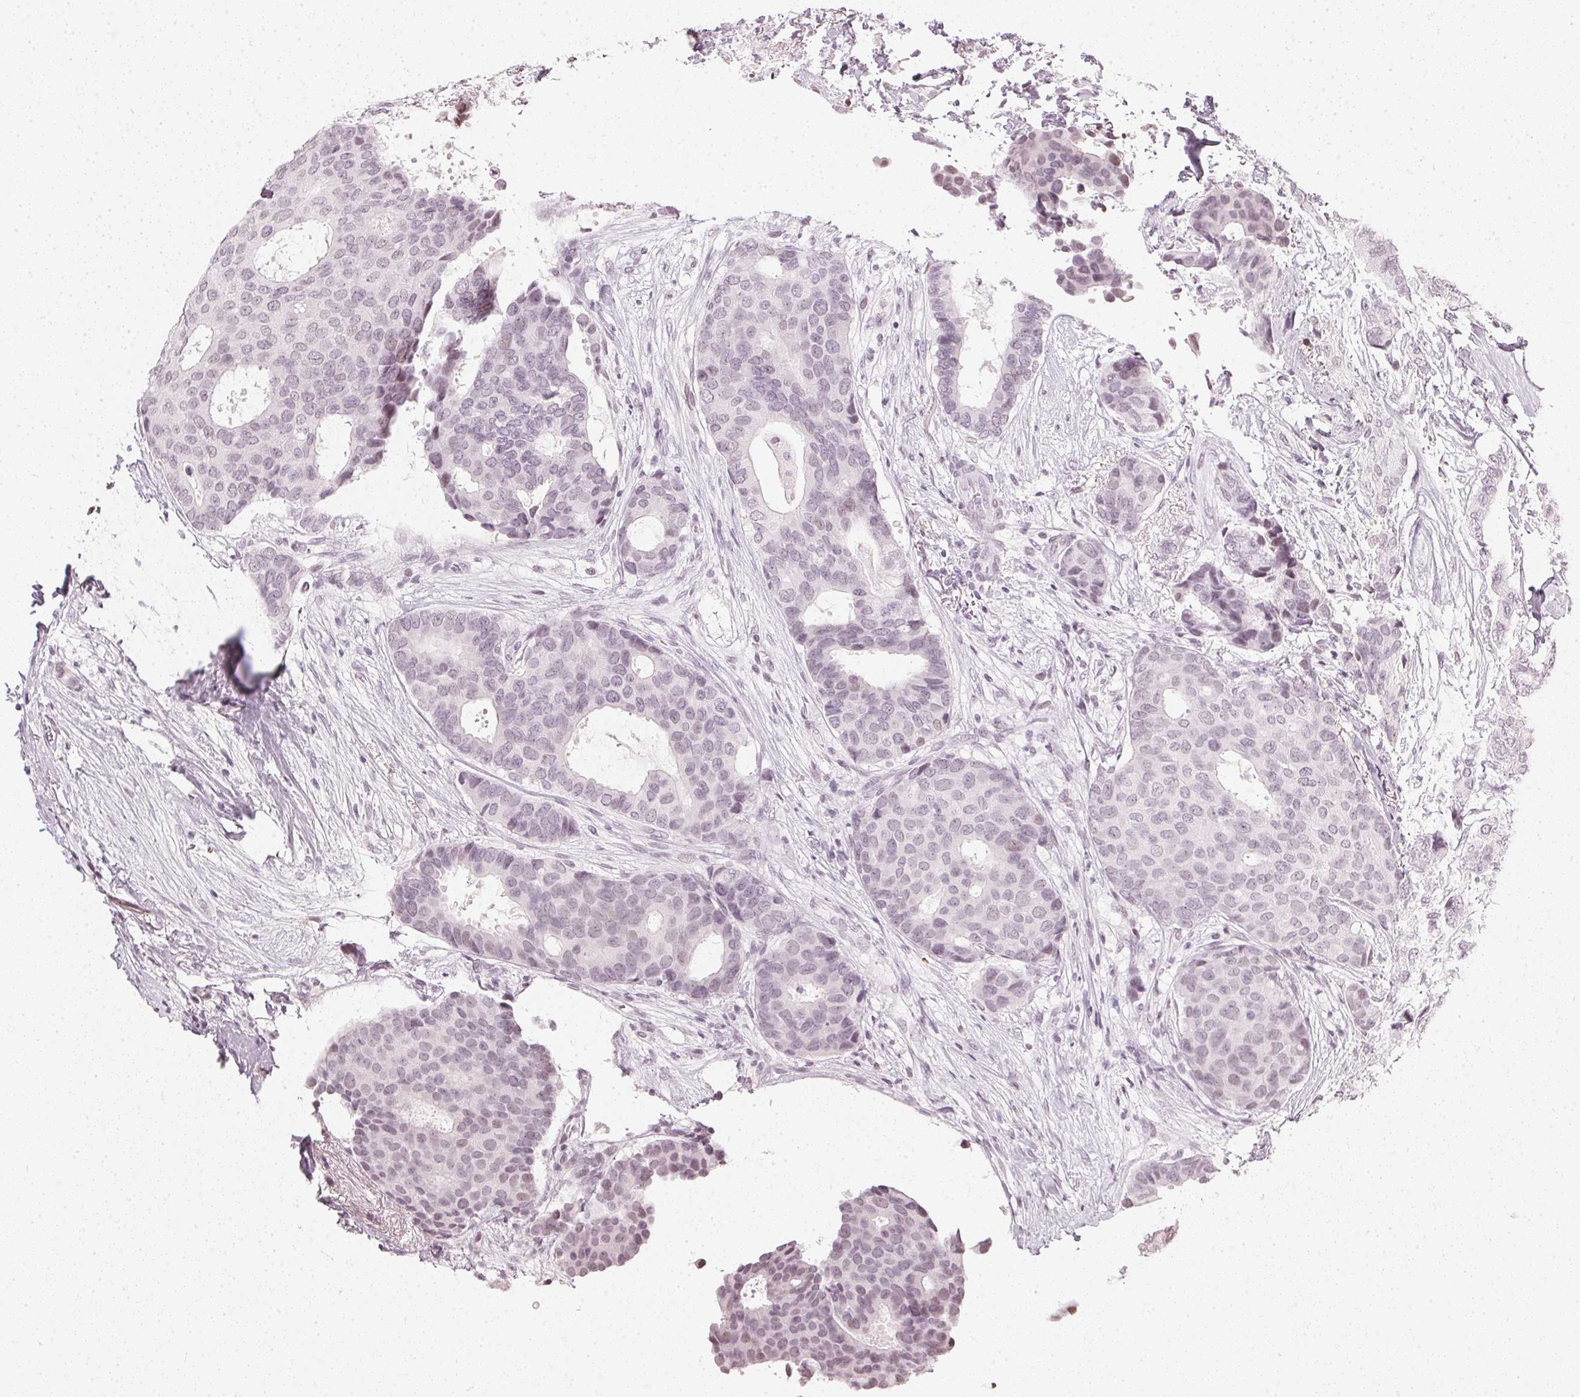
{"staining": {"intensity": "weak", "quantity": "25%-75%", "location": "nuclear"}, "tissue": "breast cancer", "cell_type": "Tumor cells", "image_type": "cancer", "snomed": [{"axis": "morphology", "description": "Duct carcinoma"}, {"axis": "topography", "description": "Breast"}], "caption": "Human breast intraductal carcinoma stained for a protein (brown) shows weak nuclear positive positivity in about 25%-75% of tumor cells.", "gene": "DNAJC6", "patient": {"sex": "female", "age": 75}}